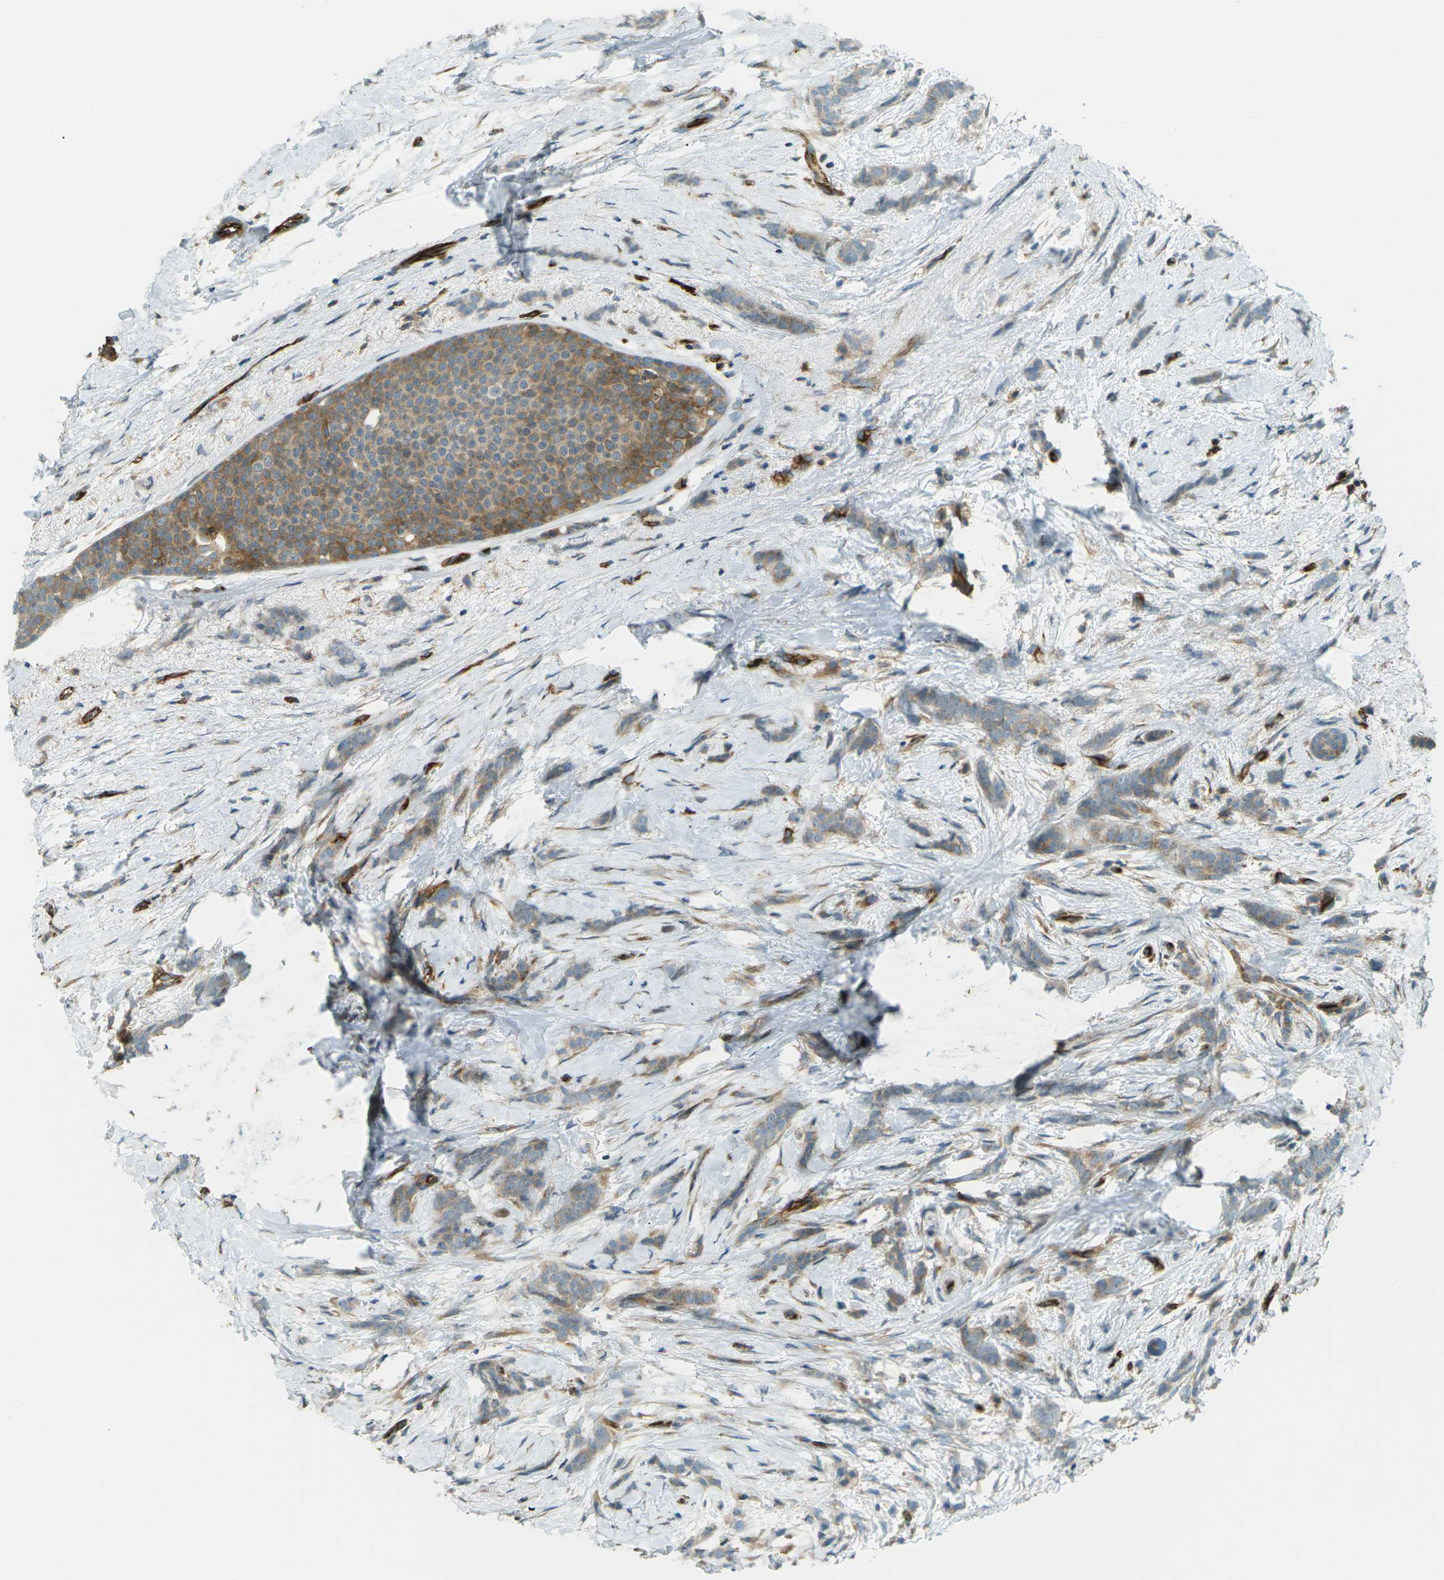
{"staining": {"intensity": "moderate", "quantity": ">75%", "location": "cytoplasmic/membranous"}, "tissue": "breast cancer", "cell_type": "Tumor cells", "image_type": "cancer", "snomed": [{"axis": "morphology", "description": "Lobular carcinoma, in situ"}, {"axis": "morphology", "description": "Lobular carcinoma"}, {"axis": "topography", "description": "Breast"}], "caption": "Tumor cells display medium levels of moderate cytoplasmic/membranous expression in approximately >75% of cells in human breast cancer. The staining was performed using DAB (3,3'-diaminobenzidine) to visualize the protein expression in brown, while the nuclei were stained in blue with hematoxylin (Magnification: 20x).", "gene": "S1PR1", "patient": {"sex": "female", "age": 41}}